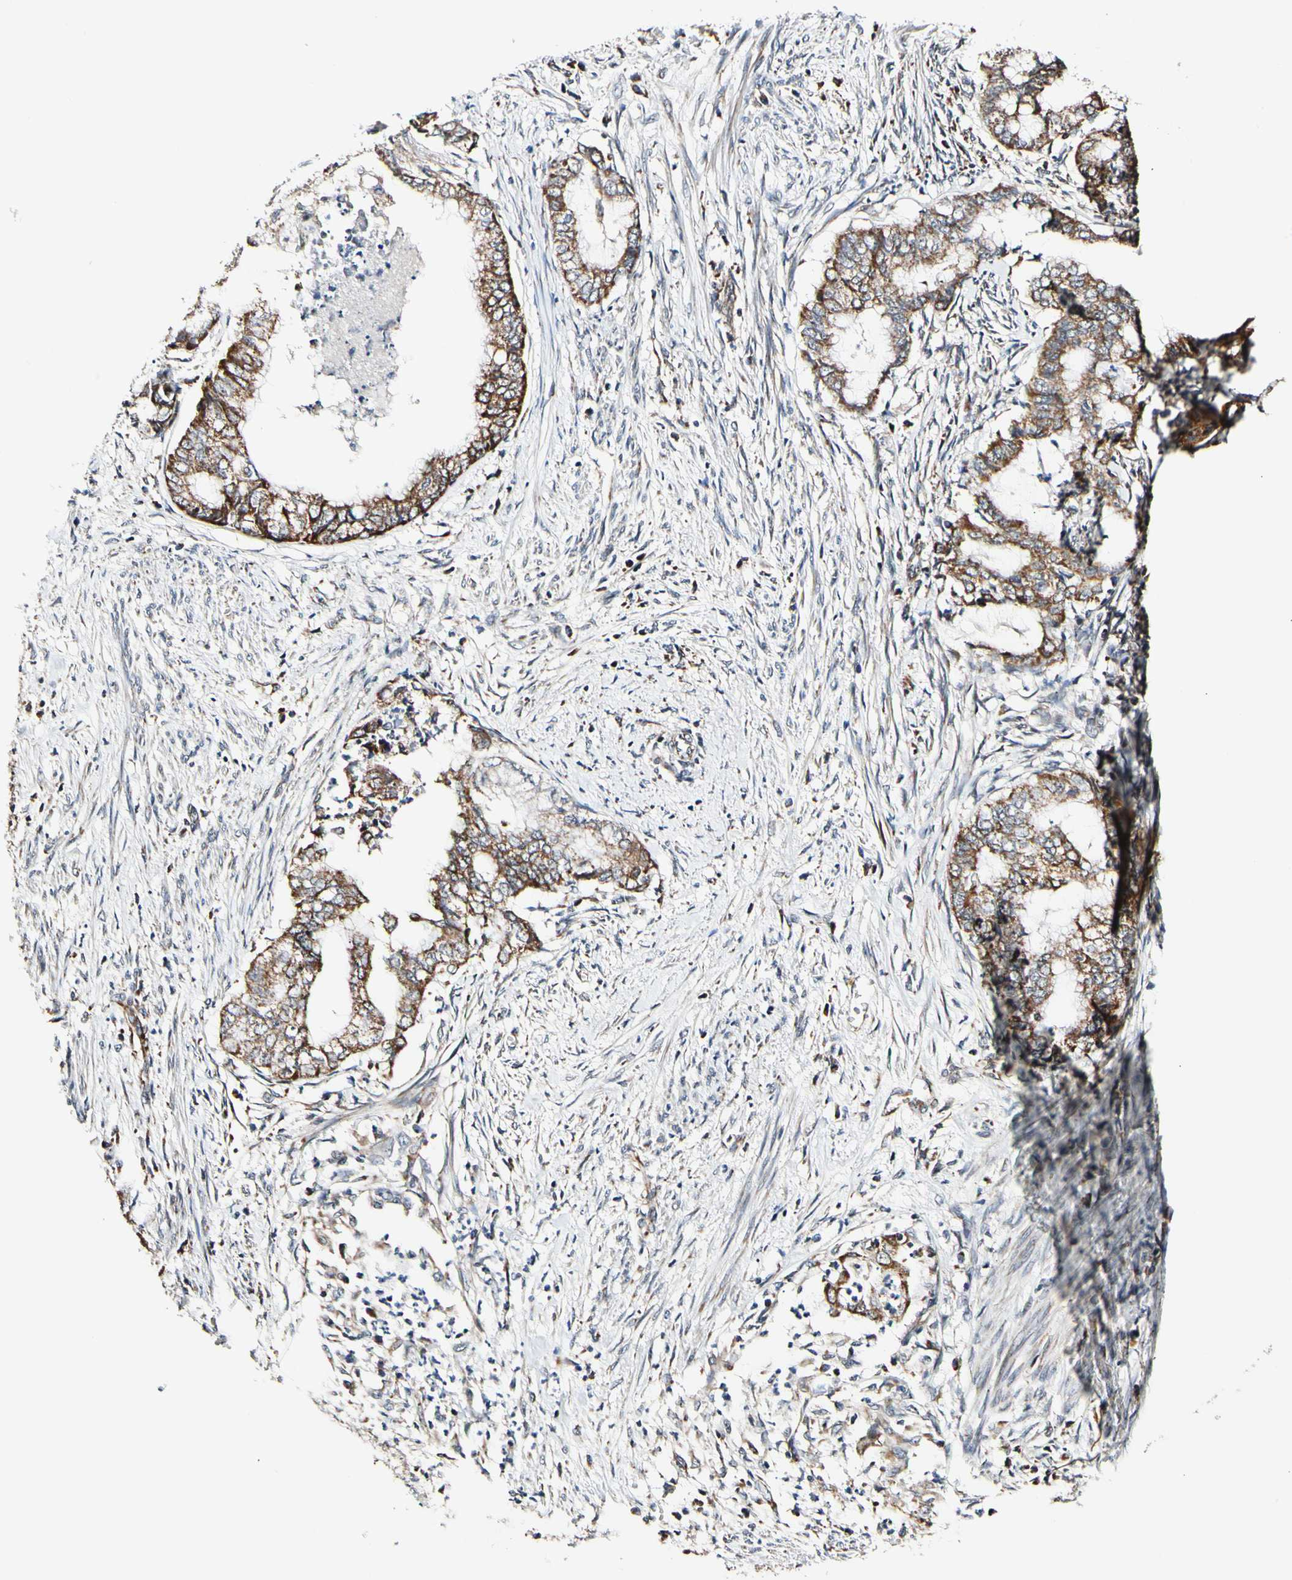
{"staining": {"intensity": "strong", "quantity": ">75%", "location": "cytoplasmic/membranous"}, "tissue": "endometrial cancer", "cell_type": "Tumor cells", "image_type": "cancer", "snomed": [{"axis": "morphology", "description": "Necrosis, NOS"}, {"axis": "morphology", "description": "Adenocarcinoma, NOS"}, {"axis": "topography", "description": "Endometrium"}], "caption": "About >75% of tumor cells in endometrial adenocarcinoma demonstrate strong cytoplasmic/membranous protein staining as visualized by brown immunohistochemical staining.", "gene": "KHDC4", "patient": {"sex": "female", "age": 79}}